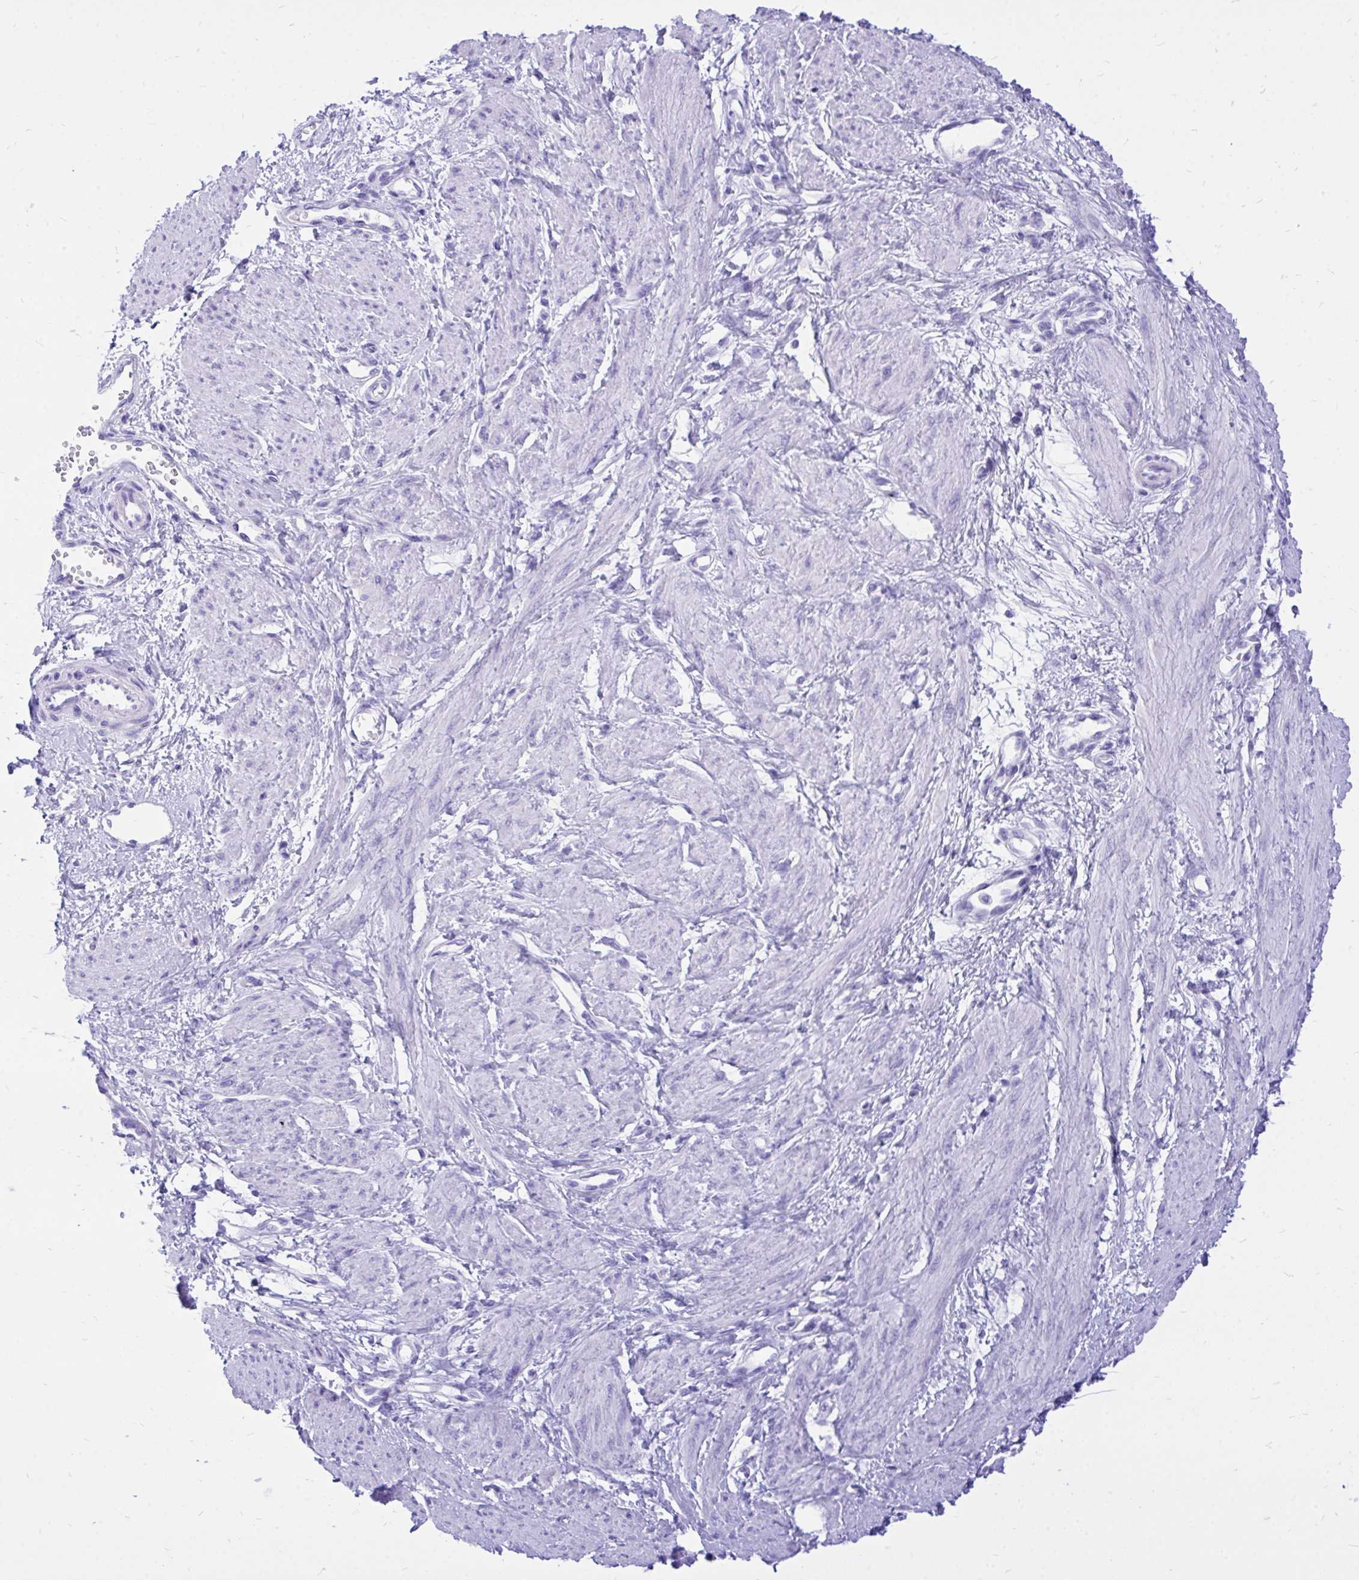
{"staining": {"intensity": "negative", "quantity": "none", "location": "none"}, "tissue": "smooth muscle", "cell_type": "Smooth muscle cells", "image_type": "normal", "snomed": [{"axis": "morphology", "description": "Normal tissue, NOS"}, {"axis": "topography", "description": "Smooth muscle"}, {"axis": "topography", "description": "Uterus"}], "caption": "Smooth muscle cells are negative for brown protein staining in benign smooth muscle. The staining was performed using DAB (3,3'-diaminobenzidine) to visualize the protein expression in brown, while the nuclei were stained in blue with hematoxylin (Magnification: 20x).", "gene": "MON1A", "patient": {"sex": "female", "age": 39}}